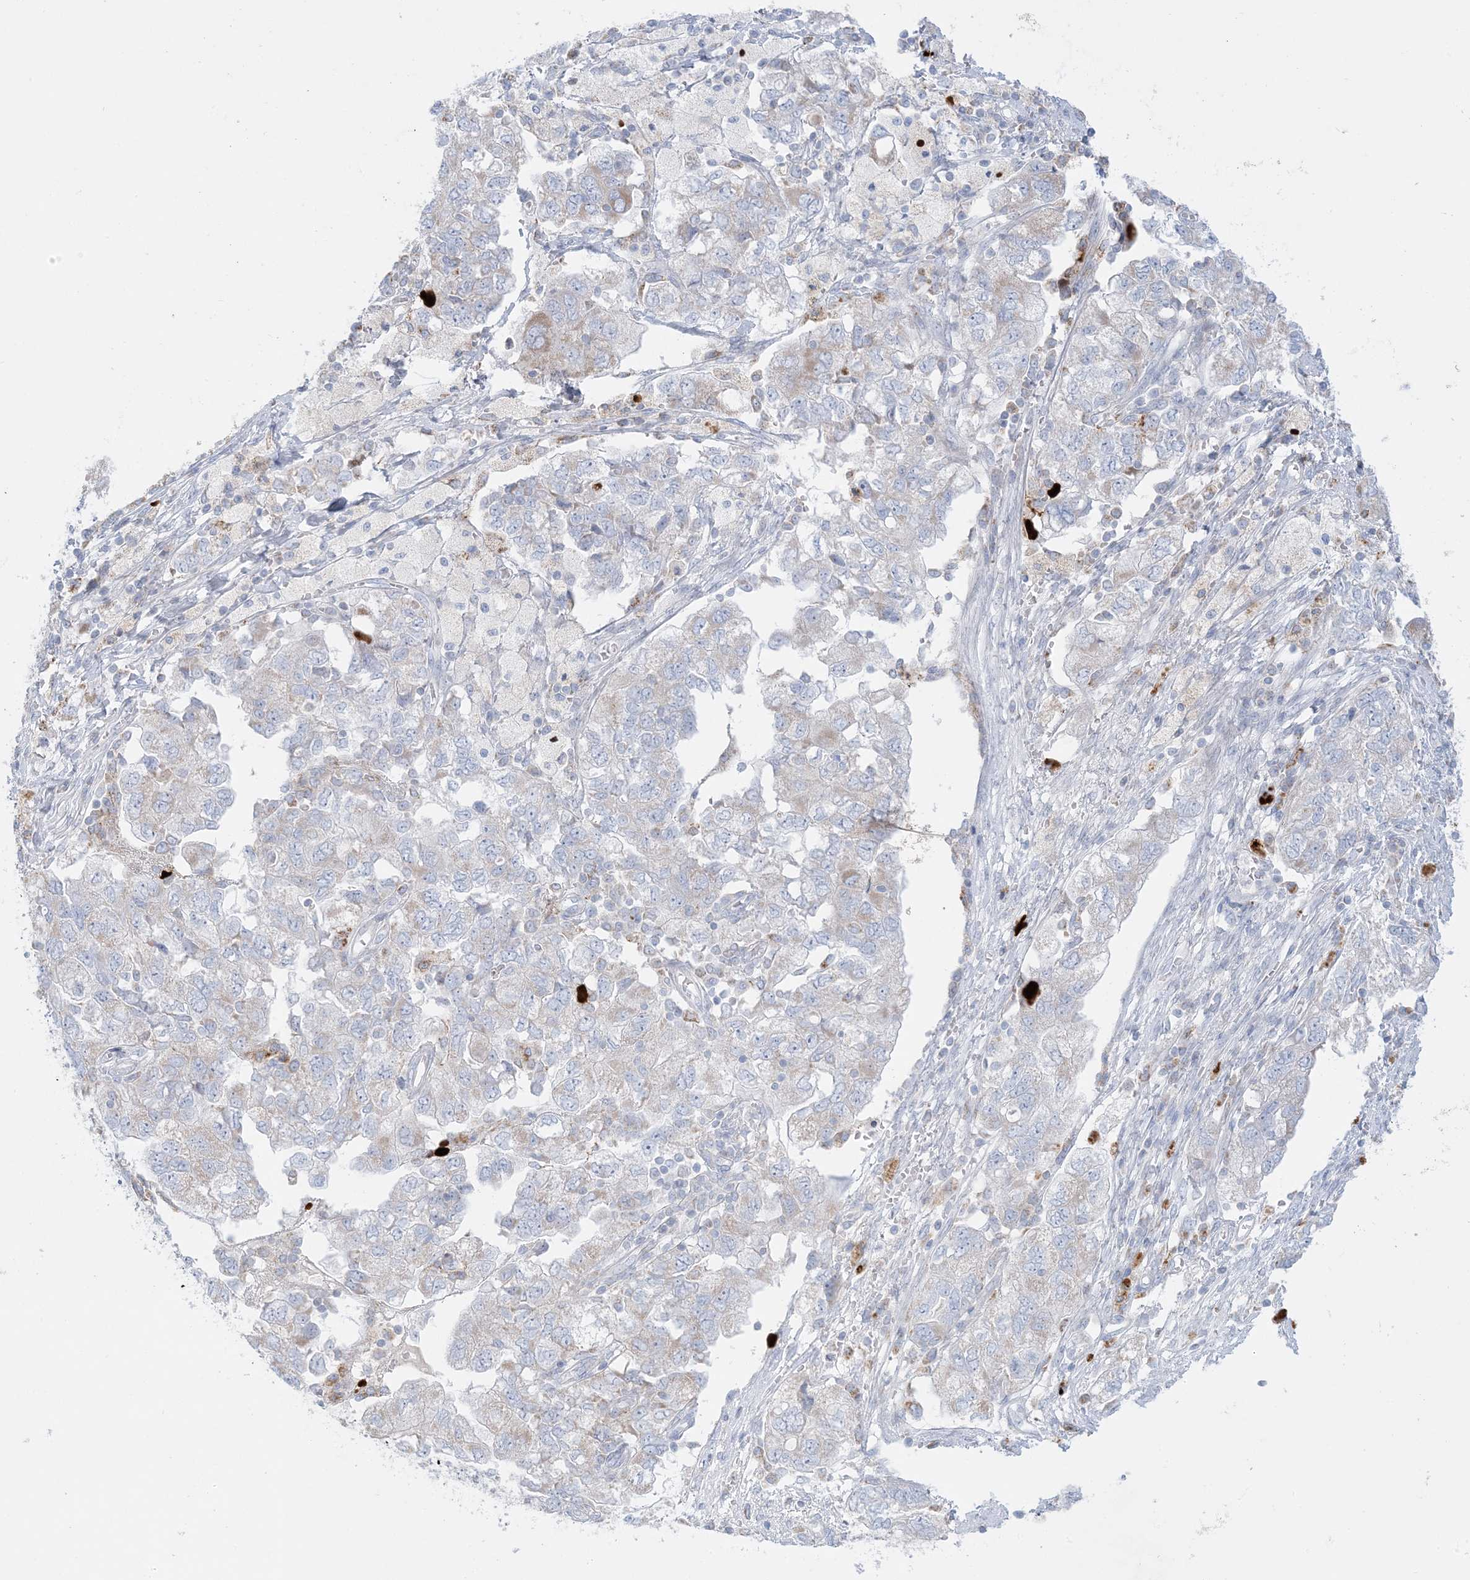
{"staining": {"intensity": "negative", "quantity": "none", "location": "none"}, "tissue": "ovarian cancer", "cell_type": "Tumor cells", "image_type": "cancer", "snomed": [{"axis": "morphology", "description": "Carcinoma, NOS"}, {"axis": "morphology", "description": "Cystadenocarcinoma, serous, NOS"}, {"axis": "topography", "description": "Ovary"}], "caption": "Ovarian cancer (serous cystadenocarcinoma) was stained to show a protein in brown. There is no significant staining in tumor cells. Nuclei are stained in blue.", "gene": "KCTD6", "patient": {"sex": "female", "age": 69}}